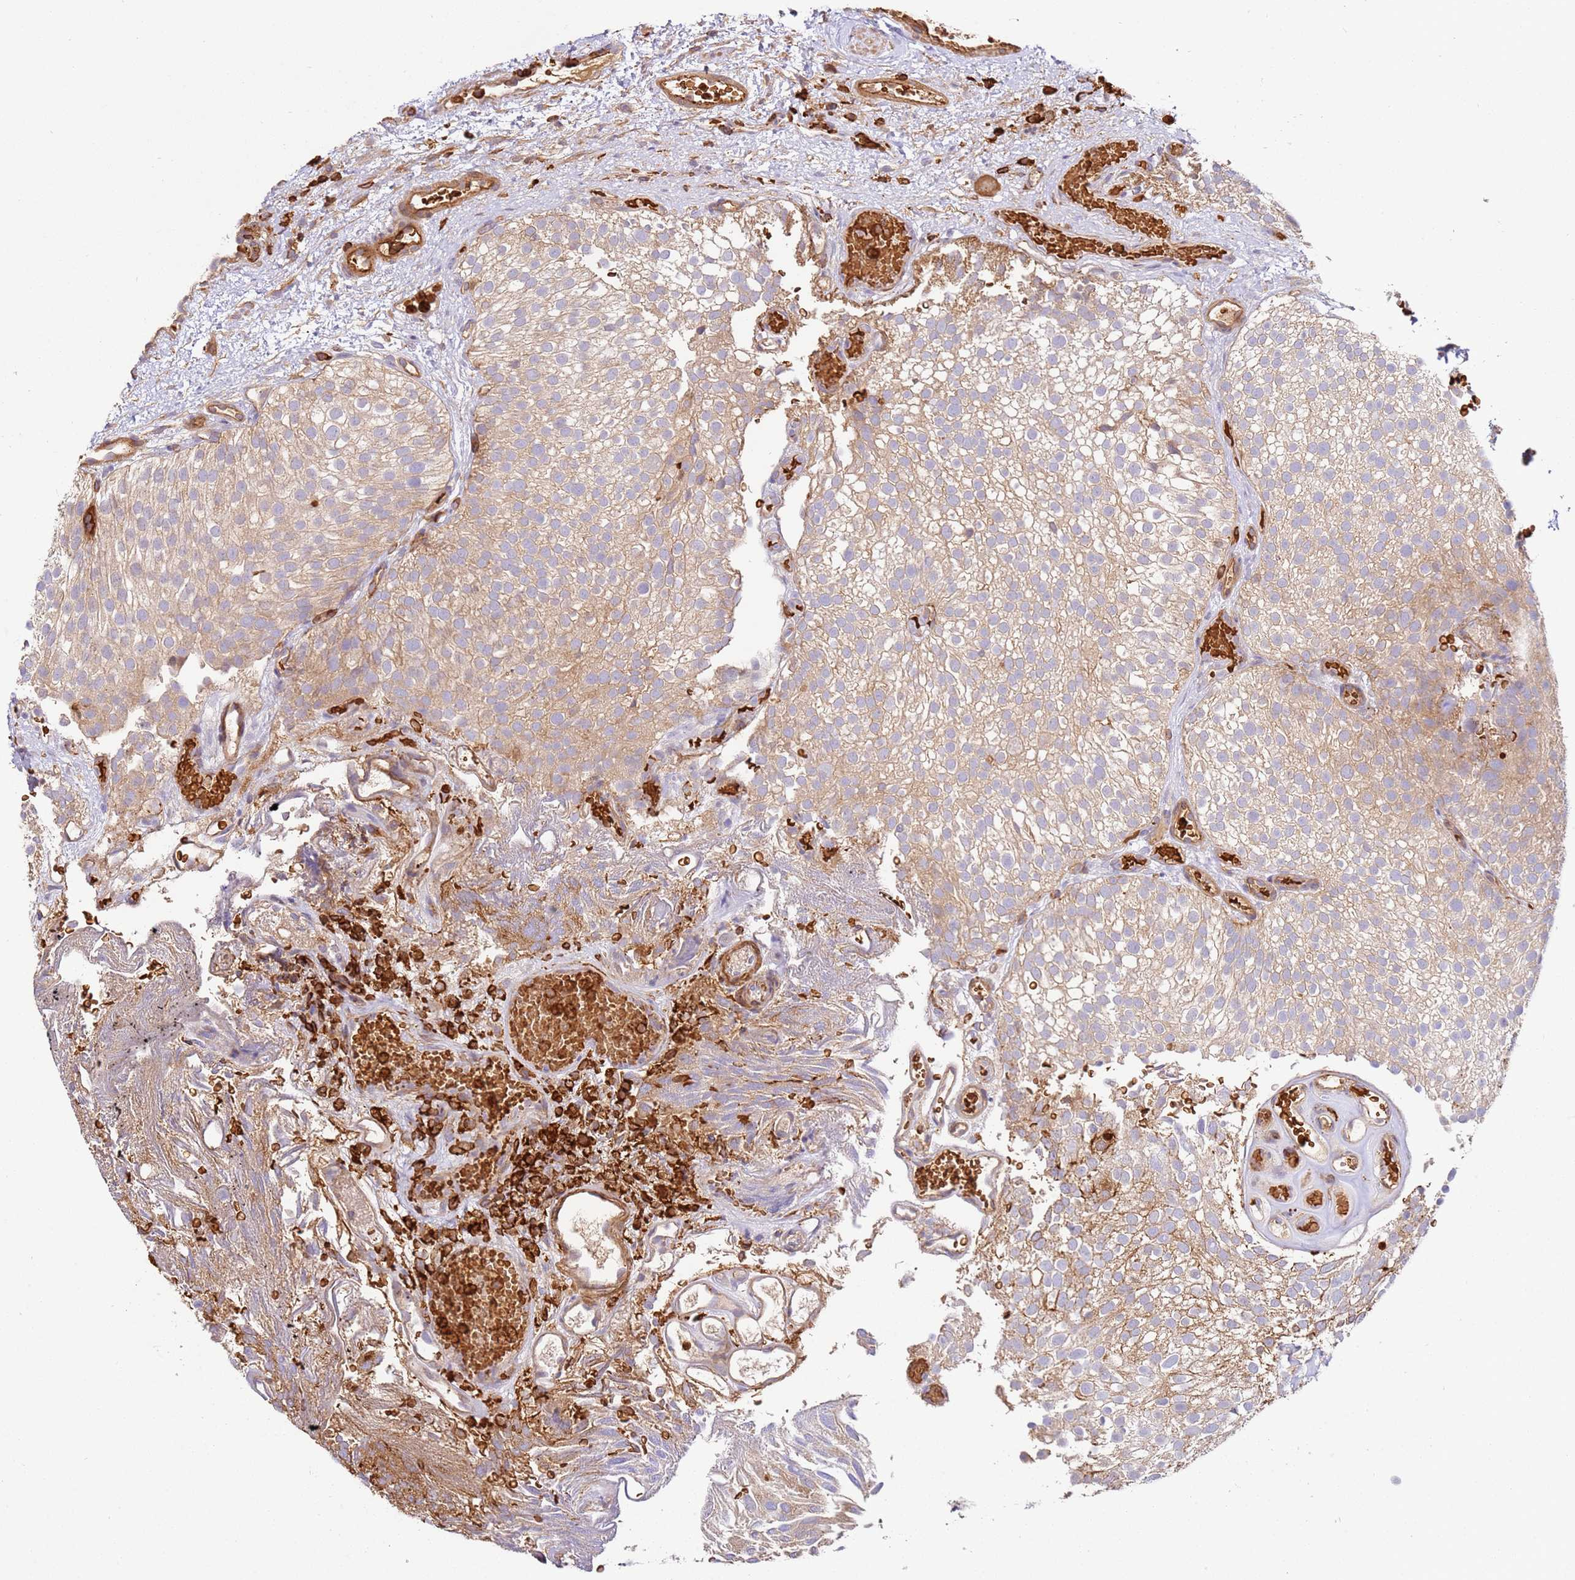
{"staining": {"intensity": "moderate", "quantity": "25%-75%", "location": "cytoplasmic/membranous"}, "tissue": "urothelial cancer", "cell_type": "Tumor cells", "image_type": "cancer", "snomed": [{"axis": "morphology", "description": "Urothelial carcinoma, Low grade"}, {"axis": "topography", "description": "Urinary bladder"}], "caption": "Immunohistochemistry (IHC) image of urothelial carcinoma (low-grade) stained for a protein (brown), which reveals medium levels of moderate cytoplasmic/membranous staining in approximately 25%-75% of tumor cells.", "gene": "OR6P1", "patient": {"sex": "male", "age": 78}}